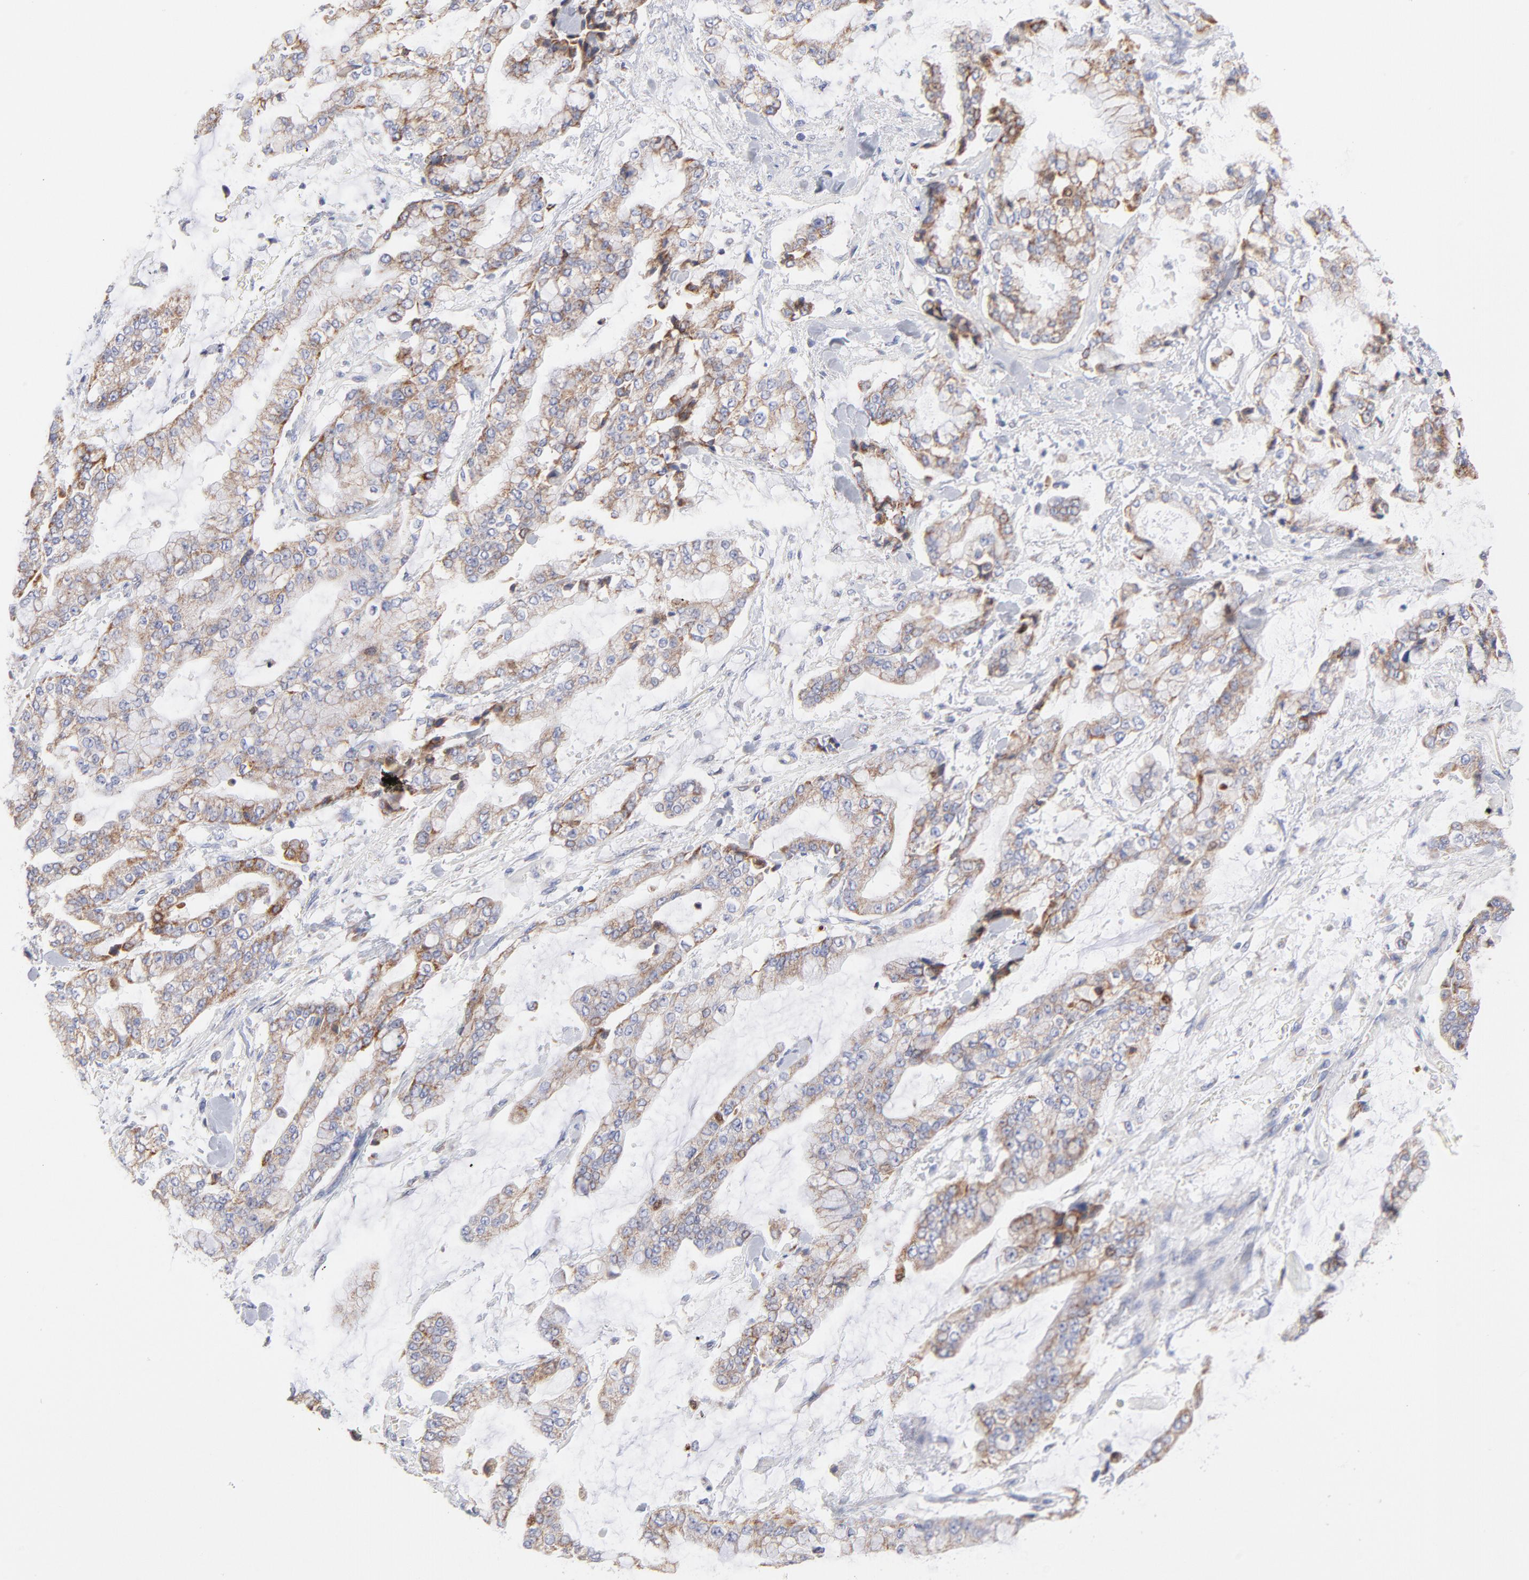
{"staining": {"intensity": "weak", "quantity": "25%-75%", "location": "cytoplasmic/membranous"}, "tissue": "stomach cancer", "cell_type": "Tumor cells", "image_type": "cancer", "snomed": [{"axis": "morphology", "description": "Normal tissue, NOS"}, {"axis": "morphology", "description": "Adenocarcinoma, NOS"}, {"axis": "topography", "description": "Stomach, upper"}, {"axis": "topography", "description": "Stomach"}], "caption": "A high-resolution micrograph shows immunohistochemistry (IHC) staining of stomach adenocarcinoma, which shows weak cytoplasmic/membranous staining in approximately 25%-75% of tumor cells. The protein is stained brown, and the nuclei are stained in blue (DAB (3,3'-diaminobenzidine) IHC with brightfield microscopy, high magnification).", "gene": "TIMM8A", "patient": {"sex": "male", "age": 76}}